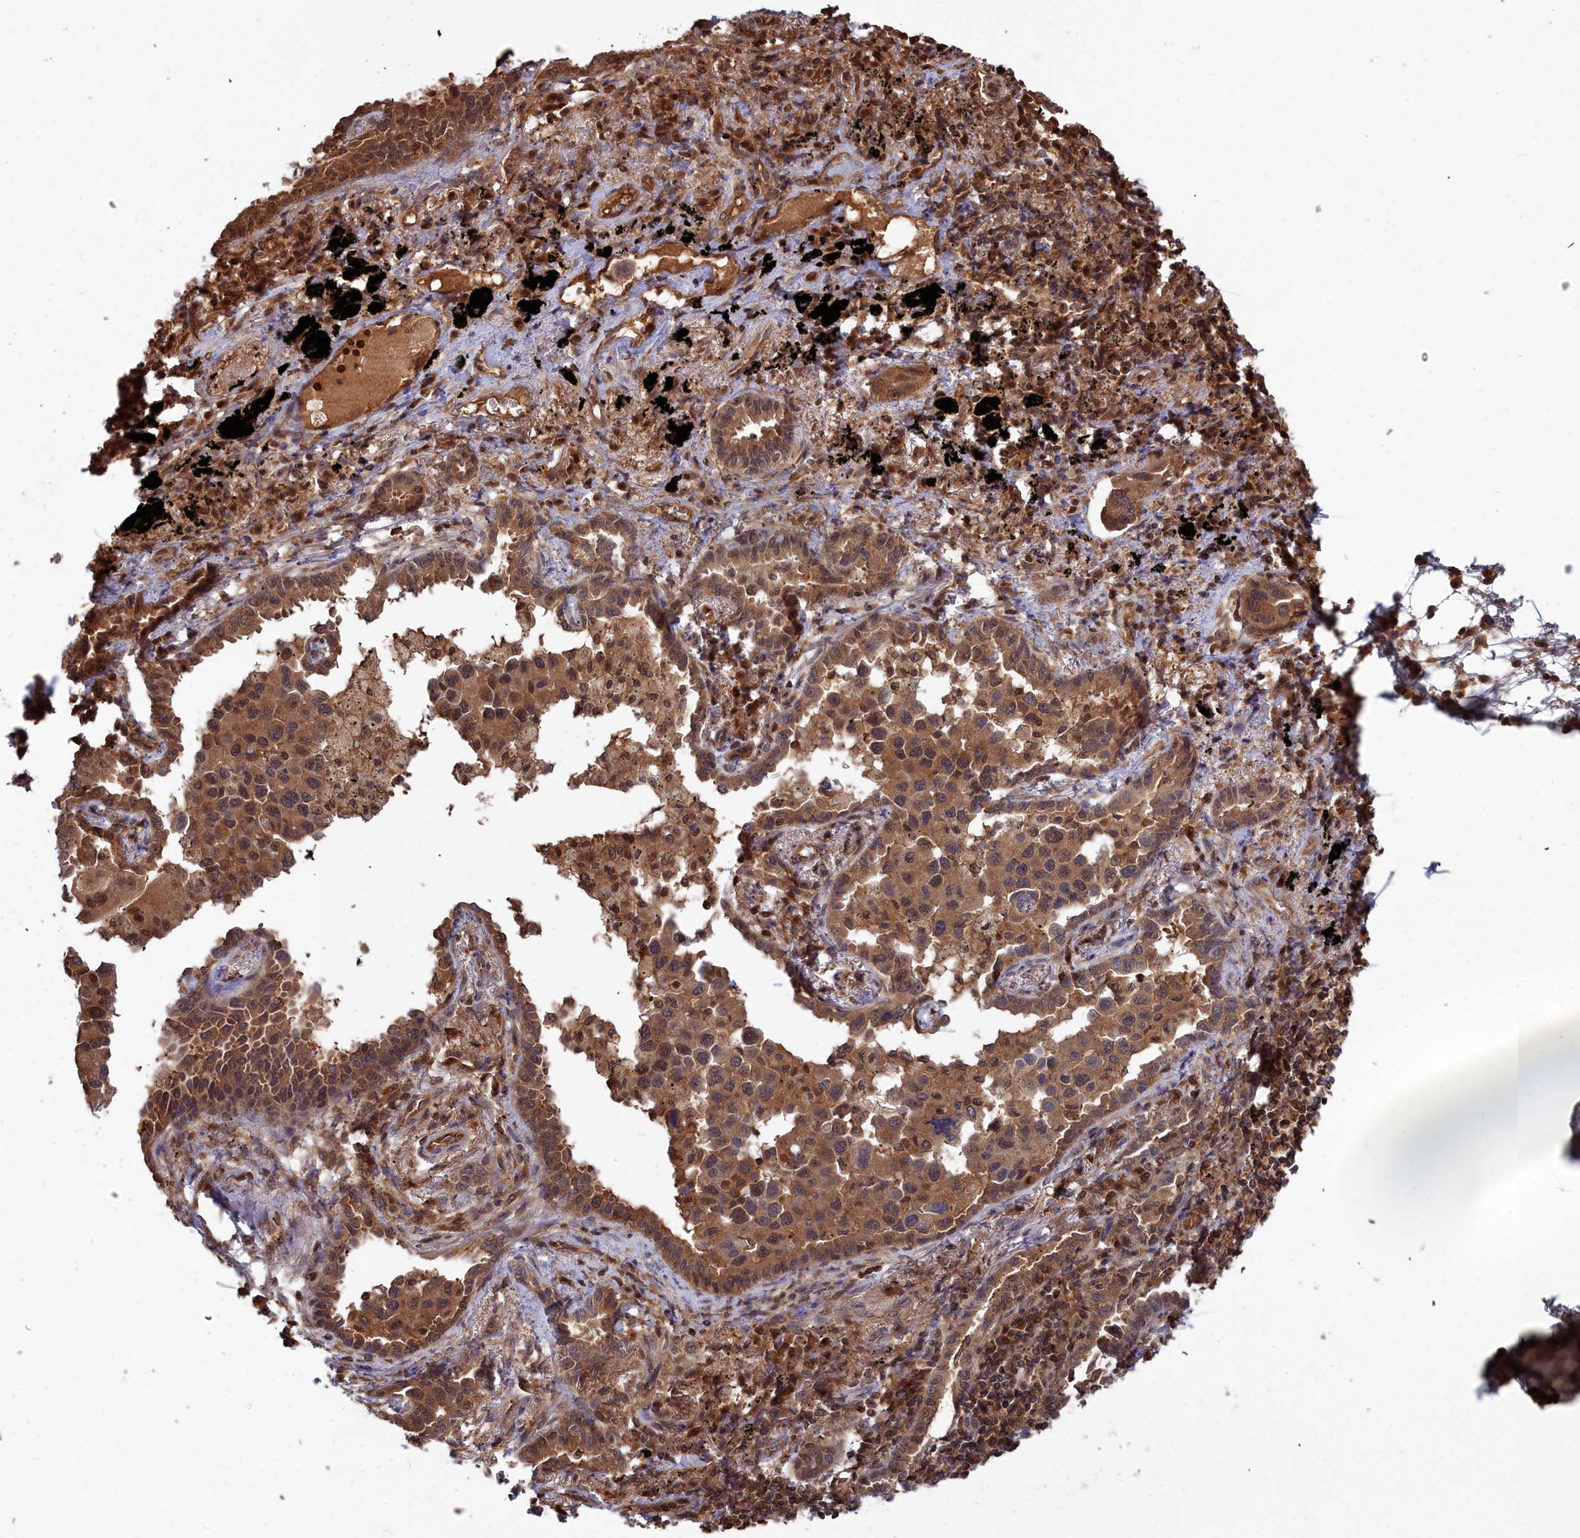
{"staining": {"intensity": "moderate", "quantity": ">75%", "location": "cytoplasmic/membranous,nuclear"}, "tissue": "lung cancer", "cell_type": "Tumor cells", "image_type": "cancer", "snomed": [{"axis": "morphology", "description": "Adenocarcinoma, NOS"}, {"axis": "topography", "description": "Lung"}], "caption": "Protein expression analysis of lung adenocarcinoma demonstrates moderate cytoplasmic/membranous and nuclear expression in about >75% of tumor cells. The staining is performed using DAB (3,3'-diaminobenzidine) brown chromogen to label protein expression. The nuclei are counter-stained blue using hematoxylin.", "gene": "GFRA2", "patient": {"sex": "male", "age": 67}}